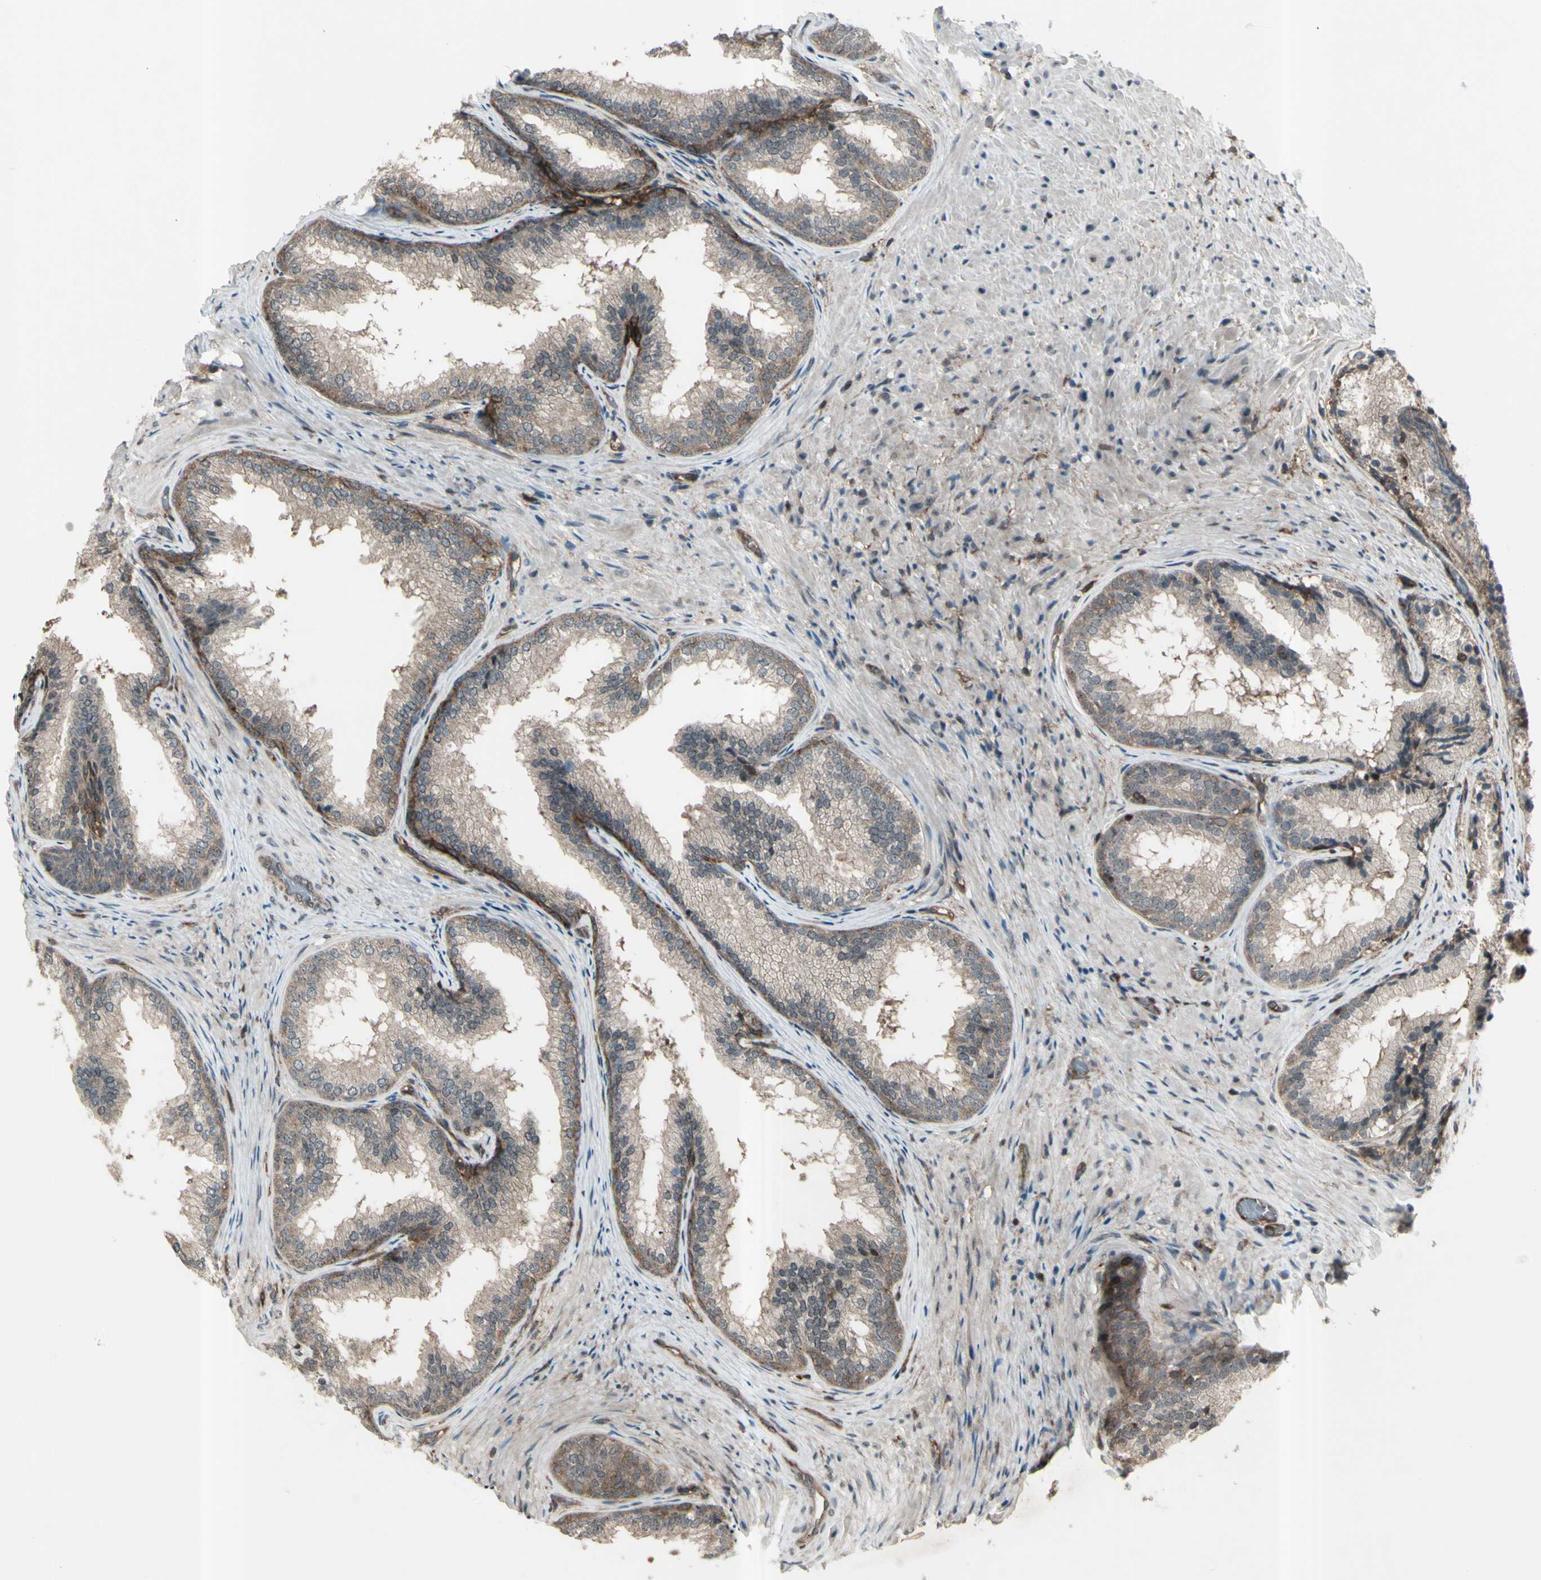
{"staining": {"intensity": "weak", "quantity": ">75%", "location": "cytoplasmic/membranous"}, "tissue": "prostate", "cell_type": "Glandular cells", "image_type": "normal", "snomed": [{"axis": "morphology", "description": "Normal tissue, NOS"}, {"axis": "topography", "description": "Prostate"}], "caption": "Protein expression by immunohistochemistry (IHC) shows weak cytoplasmic/membranous staining in about >75% of glandular cells in unremarkable prostate. Immunohistochemistry (ihc) stains the protein of interest in brown and the nuclei are stained blue.", "gene": "FXYD5", "patient": {"sex": "male", "age": 76}}